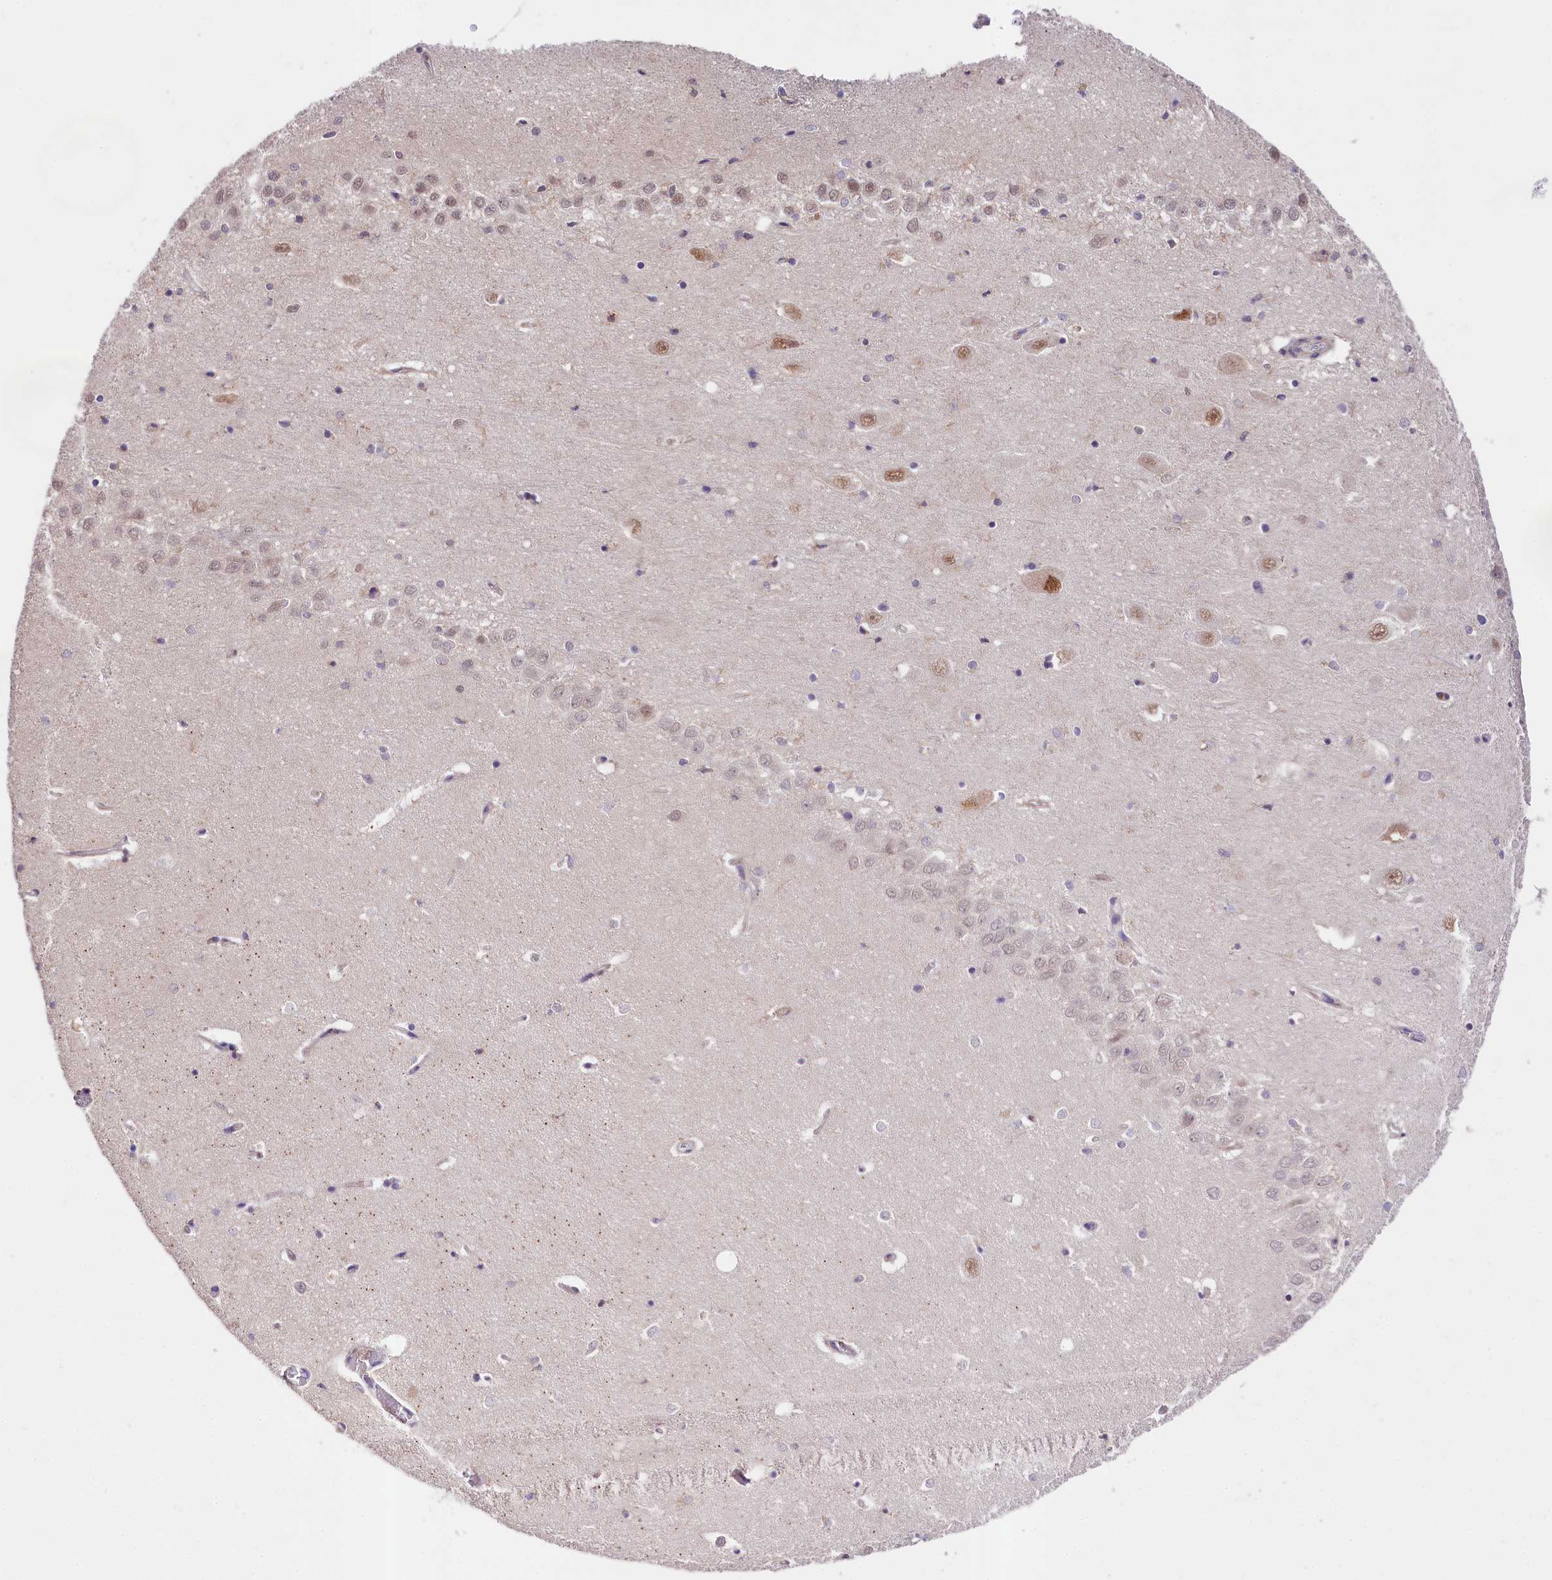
{"staining": {"intensity": "moderate", "quantity": "<25%", "location": "nuclear"}, "tissue": "hippocampus", "cell_type": "Glial cells", "image_type": "normal", "snomed": [{"axis": "morphology", "description": "Normal tissue, NOS"}, {"axis": "topography", "description": "Hippocampus"}], "caption": "The immunohistochemical stain shows moderate nuclear staining in glial cells of benign hippocampus. (DAB (3,3'-diaminobenzidine) IHC, brown staining for protein, blue staining for nuclei).", "gene": "SKIDA1", "patient": {"sex": "female", "age": 64}}